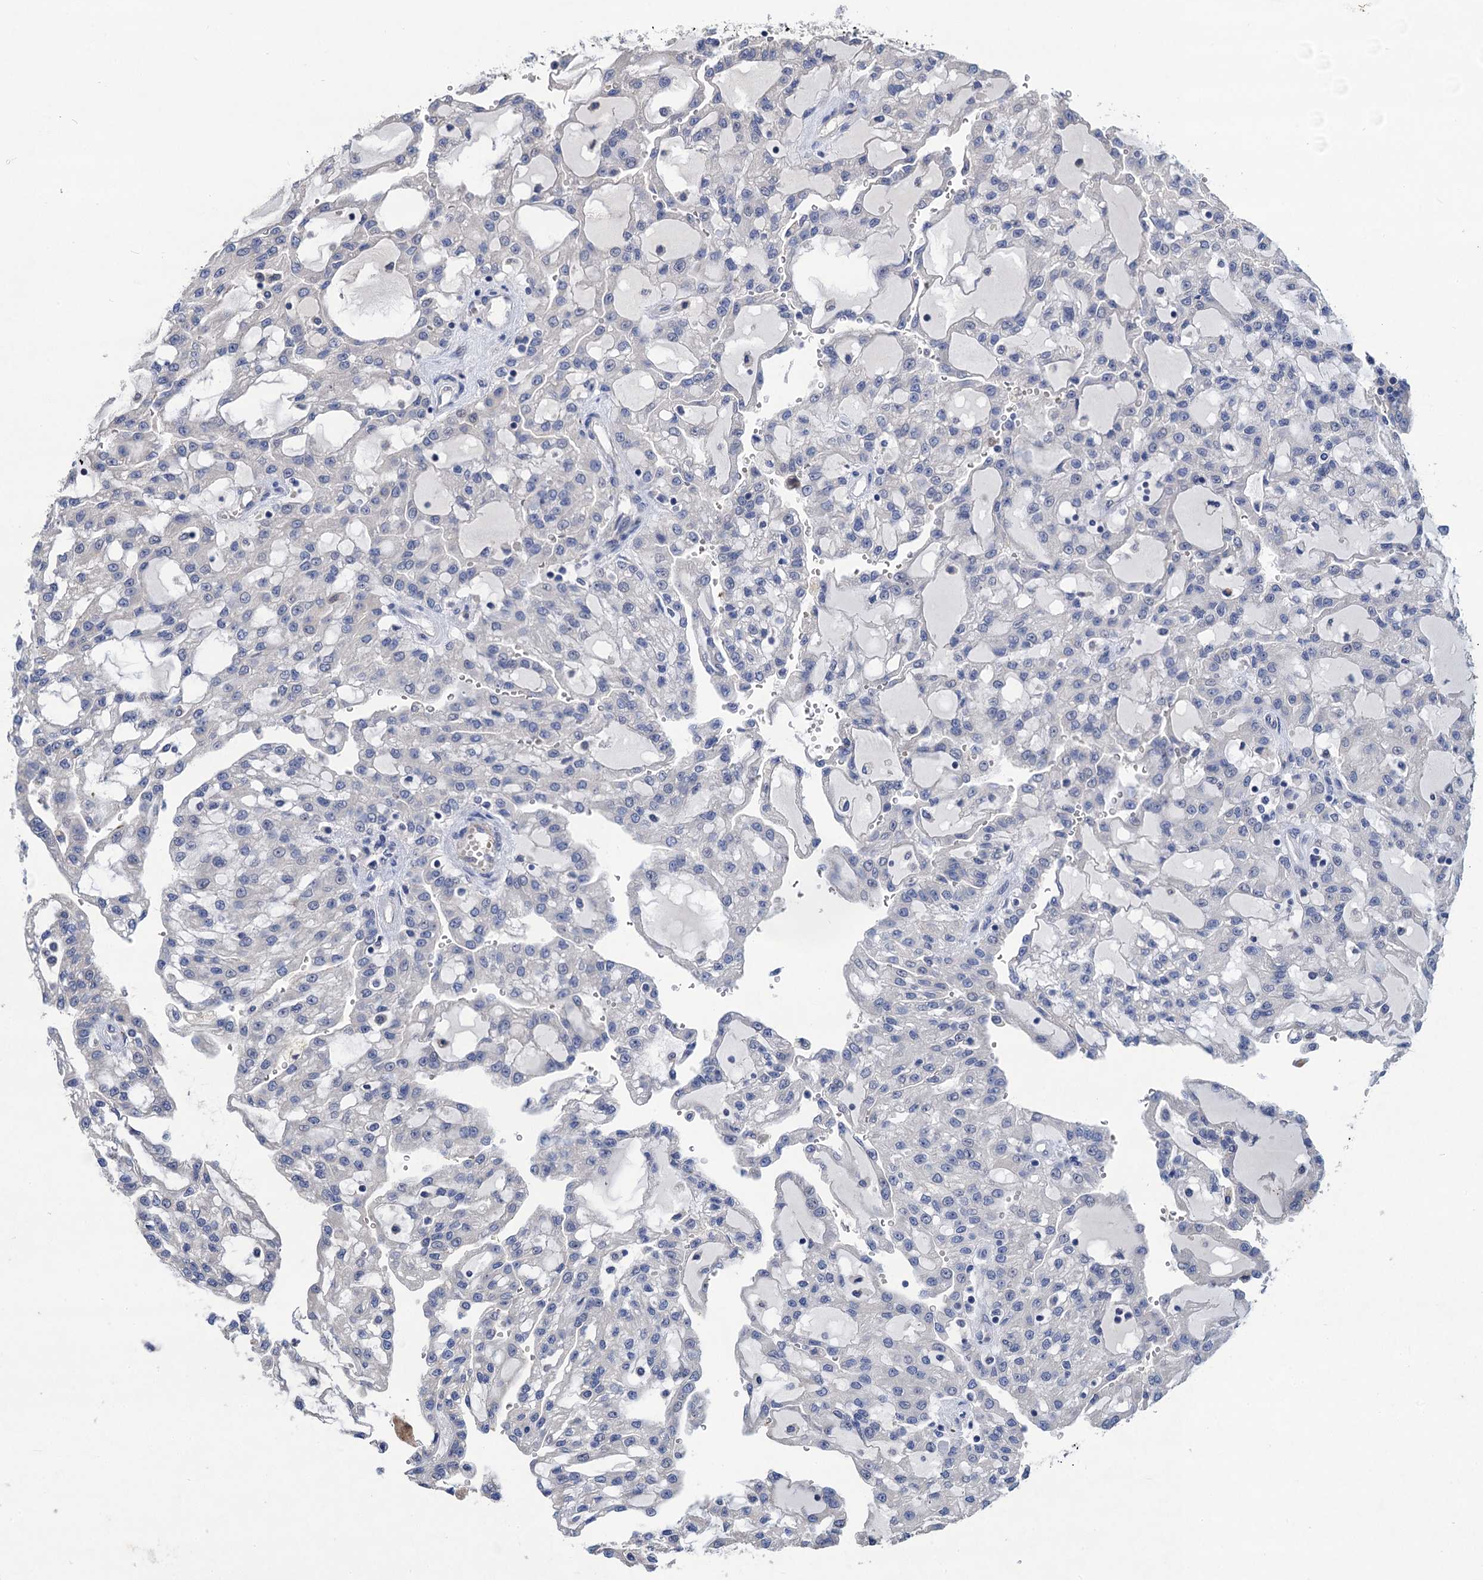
{"staining": {"intensity": "negative", "quantity": "none", "location": "none"}, "tissue": "renal cancer", "cell_type": "Tumor cells", "image_type": "cancer", "snomed": [{"axis": "morphology", "description": "Adenocarcinoma, NOS"}, {"axis": "topography", "description": "Kidney"}], "caption": "This image is of renal cancer (adenocarcinoma) stained with immunohistochemistry to label a protein in brown with the nuclei are counter-stained blue. There is no staining in tumor cells. (DAB (3,3'-diaminobenzidine) immunohistochemistry visualized using brightfield microscopy, high magnification).", "gene": "TRAF7", "patient": {"sex": "male", "age": 63}}